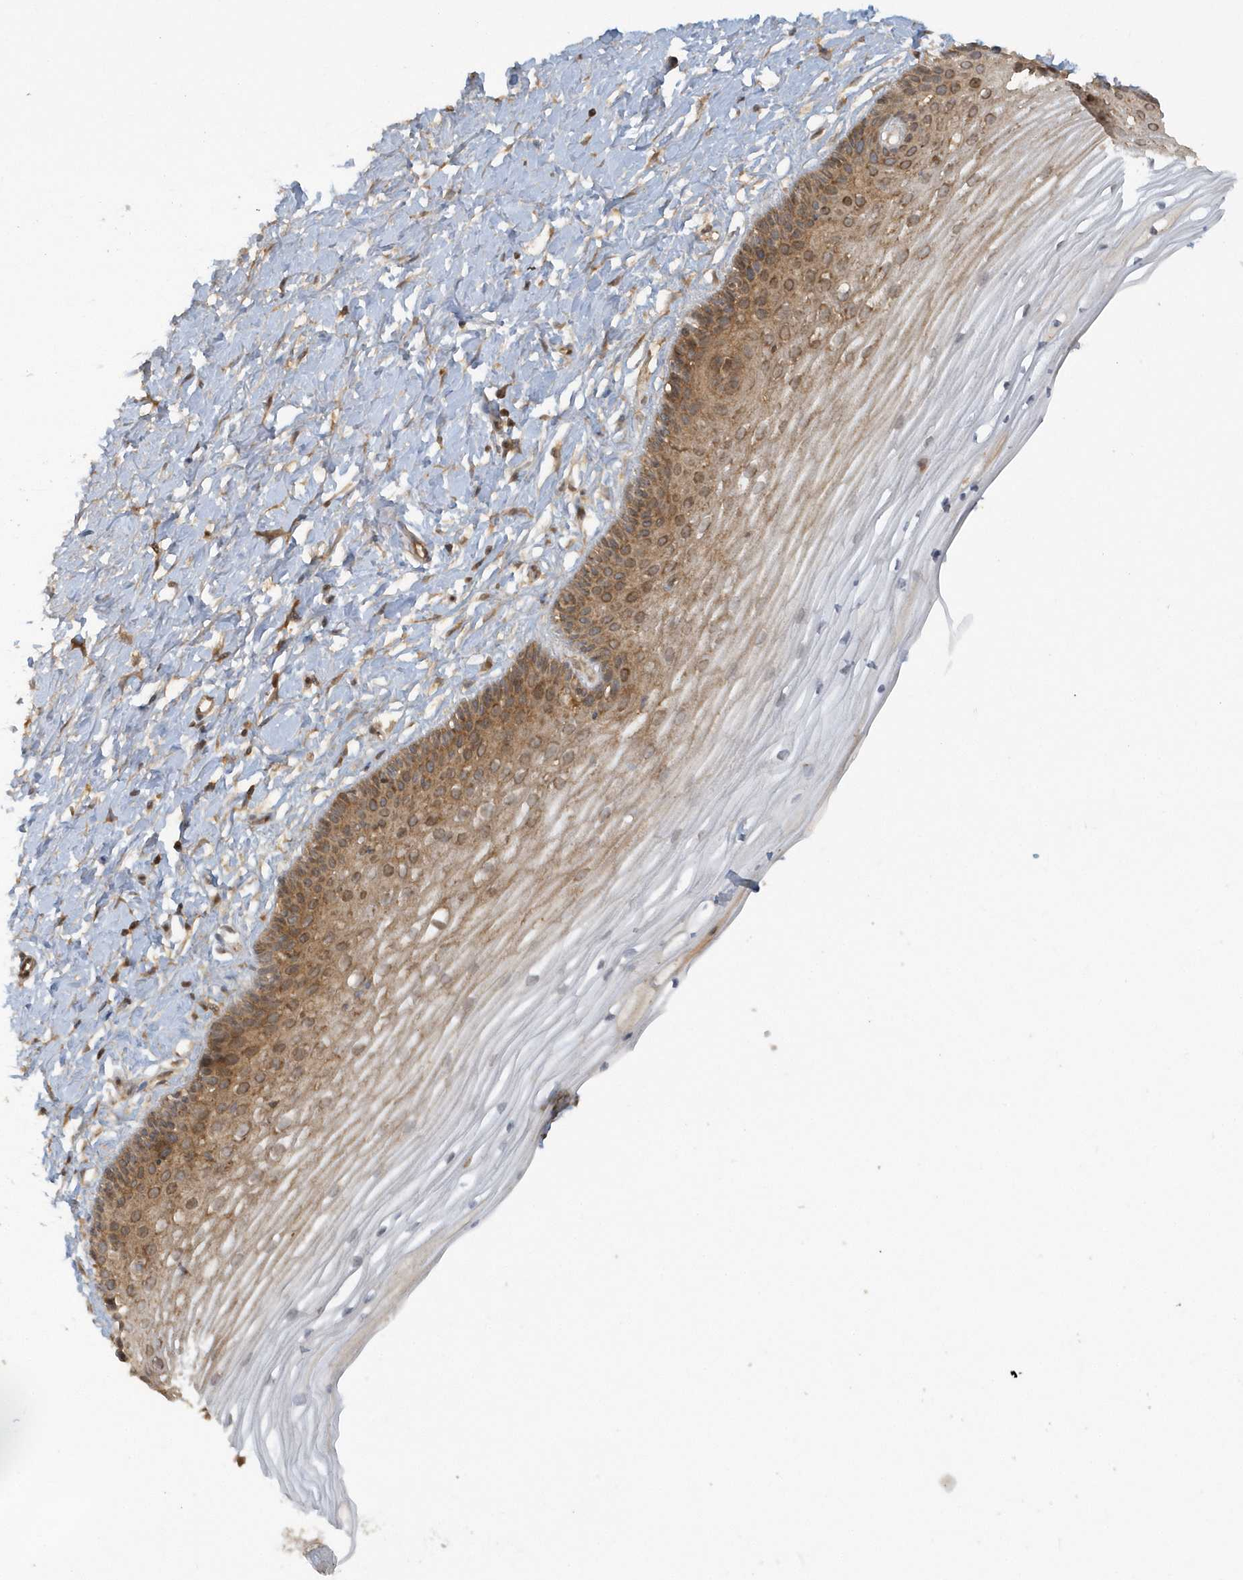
{"staining": {"intensity": "moderate", "quantity": ">75%", "location": "cytoplasmic/membranous"}, "tissue": "vagina", "cell_type": "Squamous epithelial cells", "image_type": "normal", "snomed": [{"axis": "morphology", "description": "Normal tissue, NOS"}, {"axis": "topography", "description": "Vagina"}, {"axis": "topography", "description": "Cervix"}], "caption": "A brown stain shows moderate cytoplasmic/membranous staining of a protein in squamous epithelial cells of normal vagina.", "gene": "STIM2", "patient": {"sex": "female", "age": 40}}